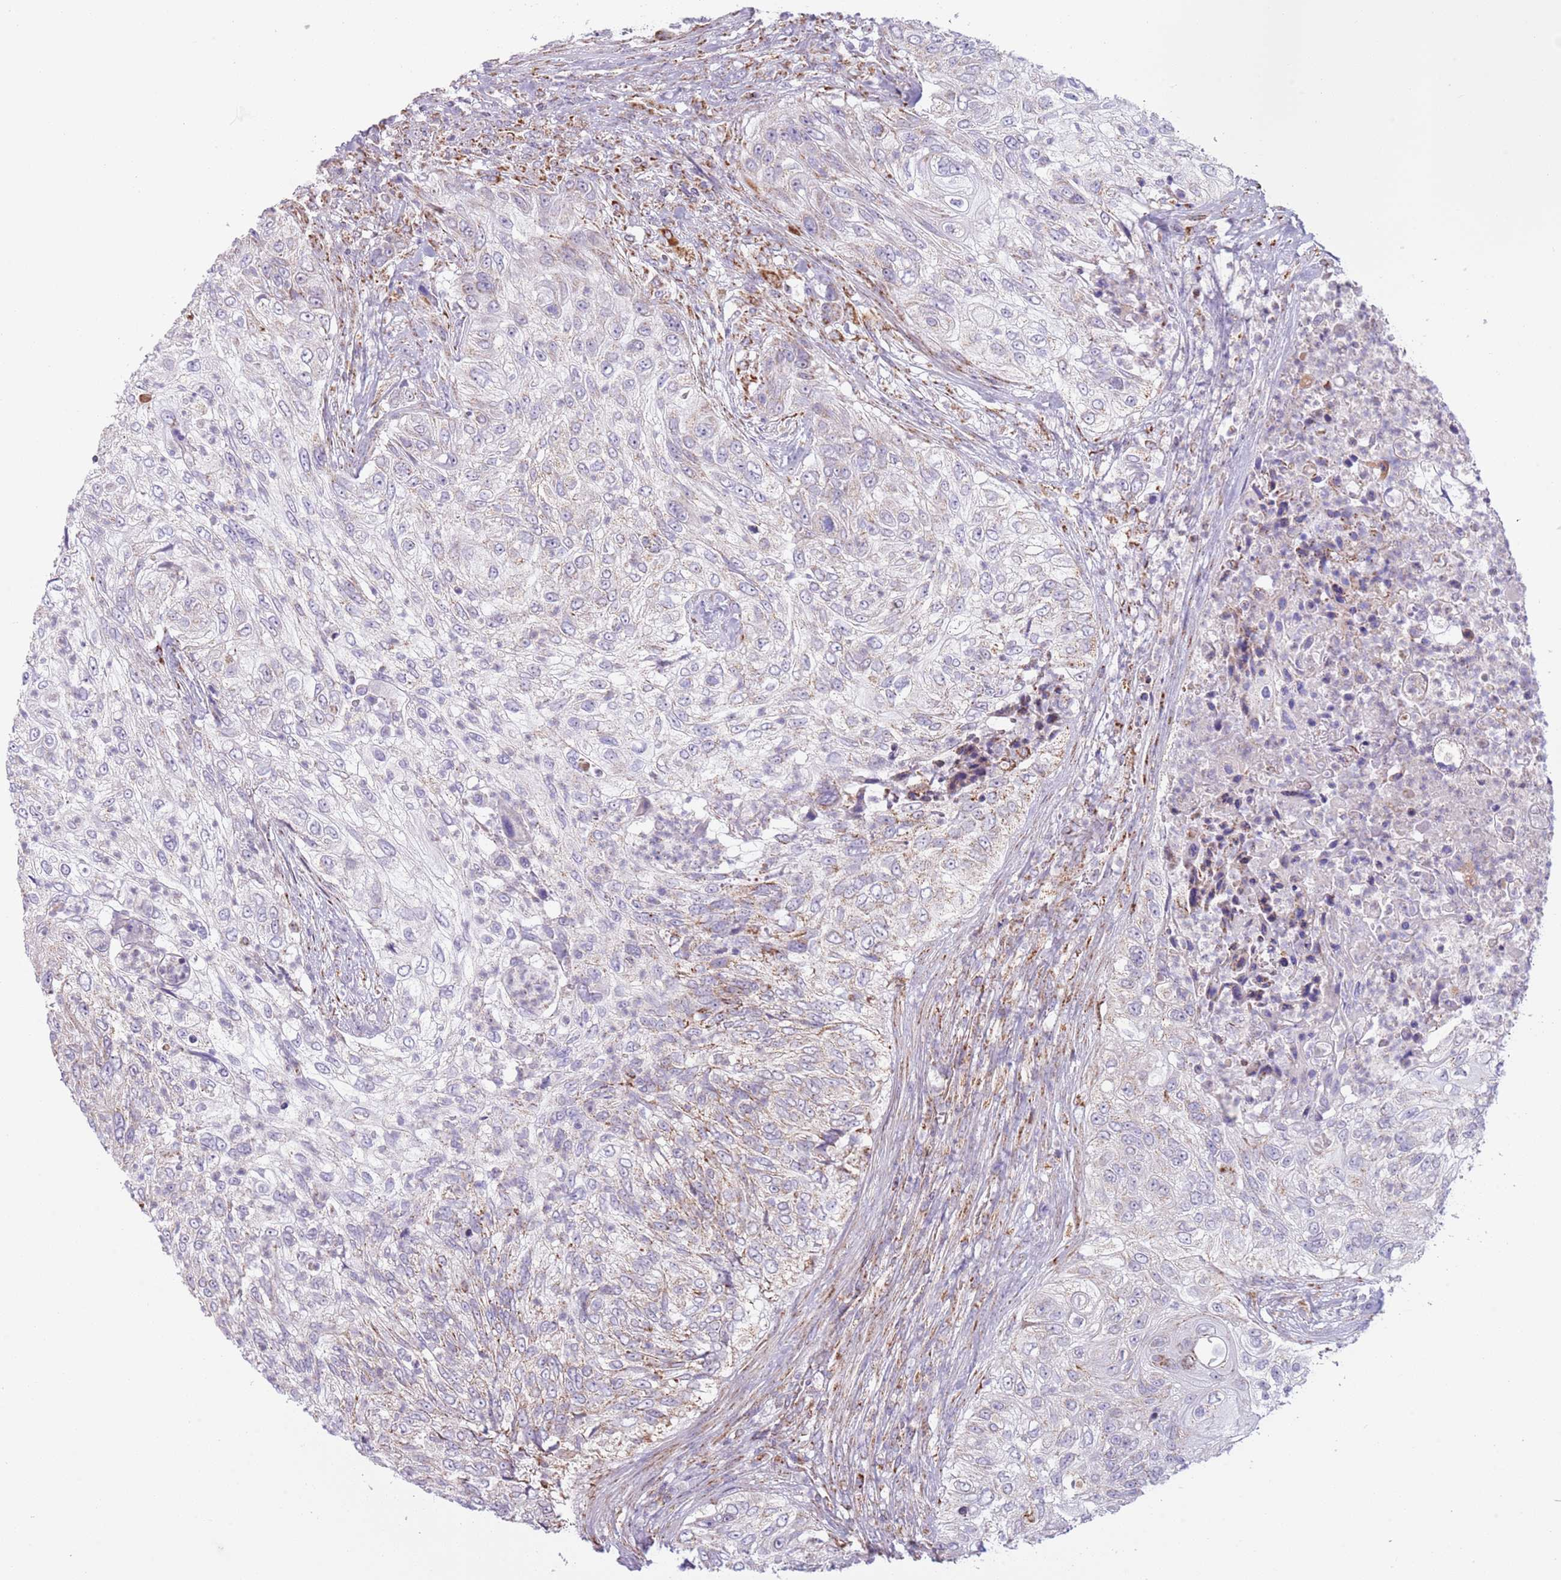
{"staining": {"intensity": "weak", "quantity": "<25%", "location": "cytoplasmic/membranous"}, "tissue": "urothelial cancer", "cell_type": "Tumor cells", "image_type": "cancer", "snomed": [{"axis": "morphology", "description": "Urothelial carcinoma, High grade"}, {"axis": "topography", "description": "Urinary bladder"}], "caption": "Tumor cells show no significant protein positivity in urothelial cancer.", "gene": "LHX6", "patient": {"sex": "female", "age": 60}}